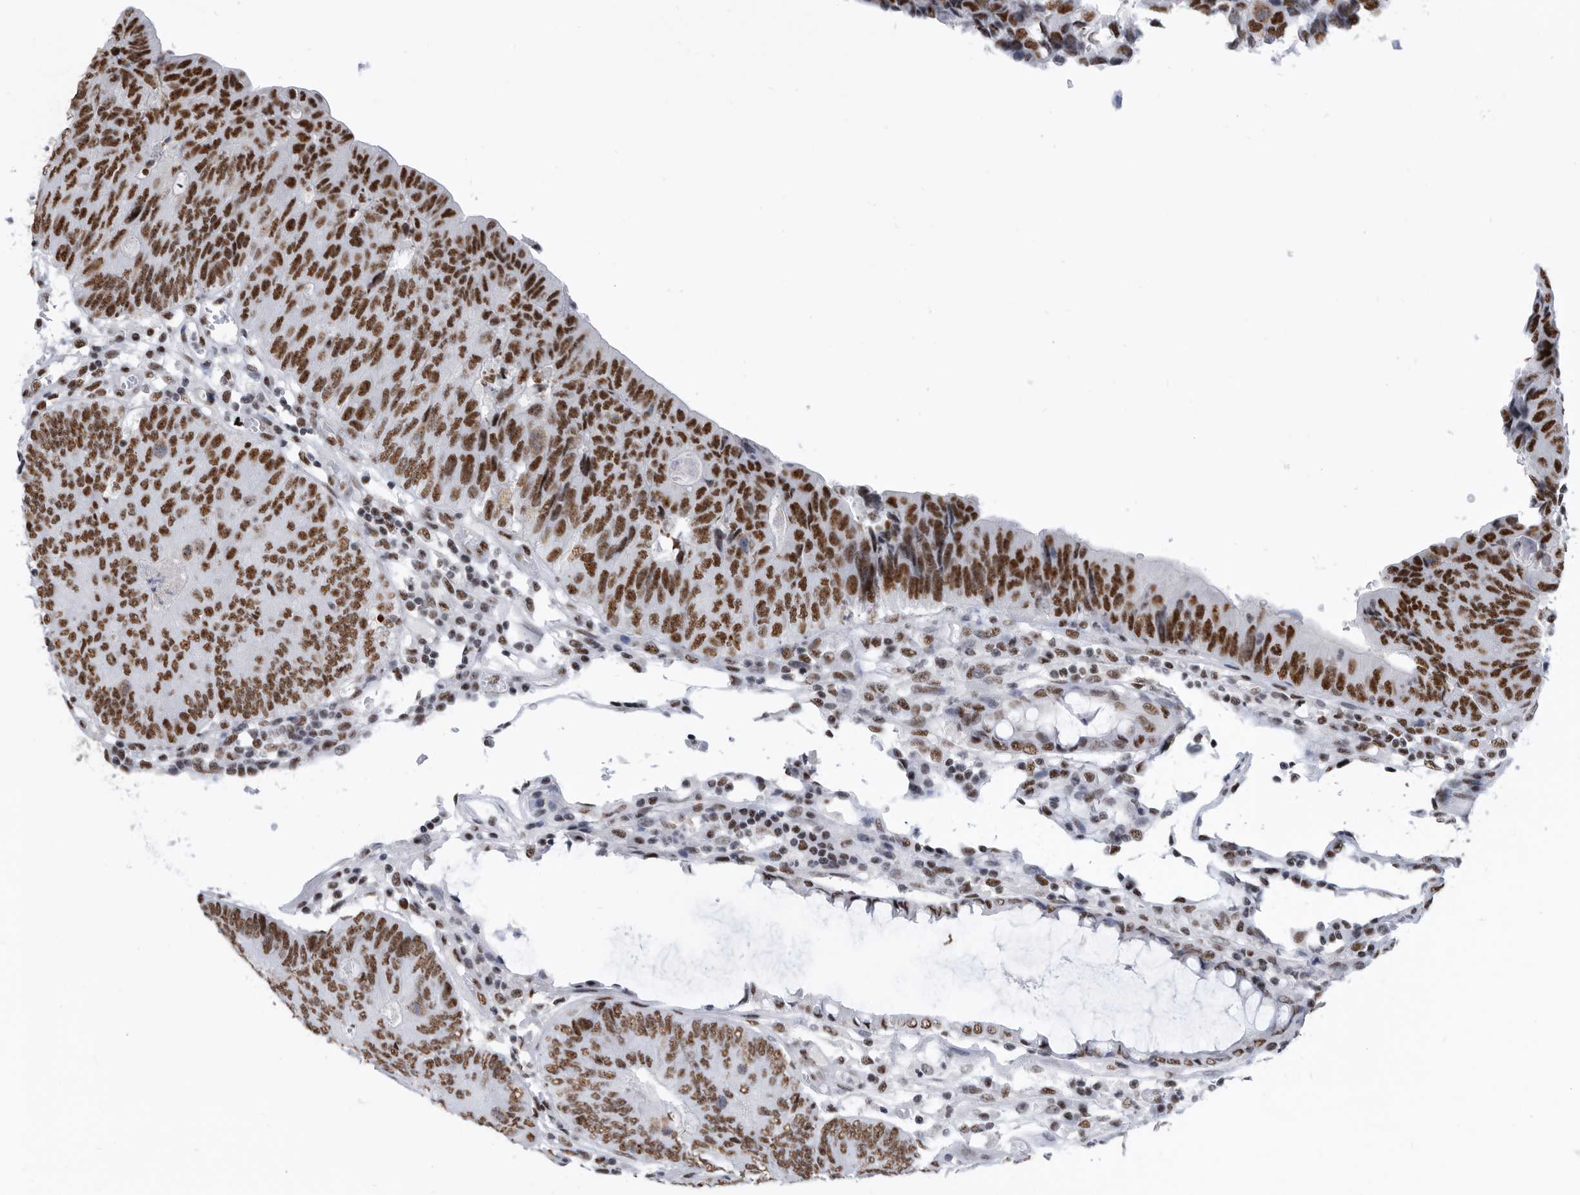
{"staining": {"intensity": "strong", "quantity": ">75%", "location": "nuclear"}, "tissue": "colorectal cancer", "cell_type": "Tumor cells", "image_type": "cancer", "snomed": [{"axis": "morphology", "description": "Adenocarcinoma, NOS"}, {"axis": "topography", "description": "Colon"}], "caption": "Protein analysis of colorectal adenocarcinoma tissue demonstrates strong nuclear positivity in approximately >75% of tumor cells. (Stains: DAB in brown, nuclei in blue, Microscopy: brightfield microscopy at high magnification).", "gene": "SF3A1", "patient": {"sex": "female", "age": 67}}